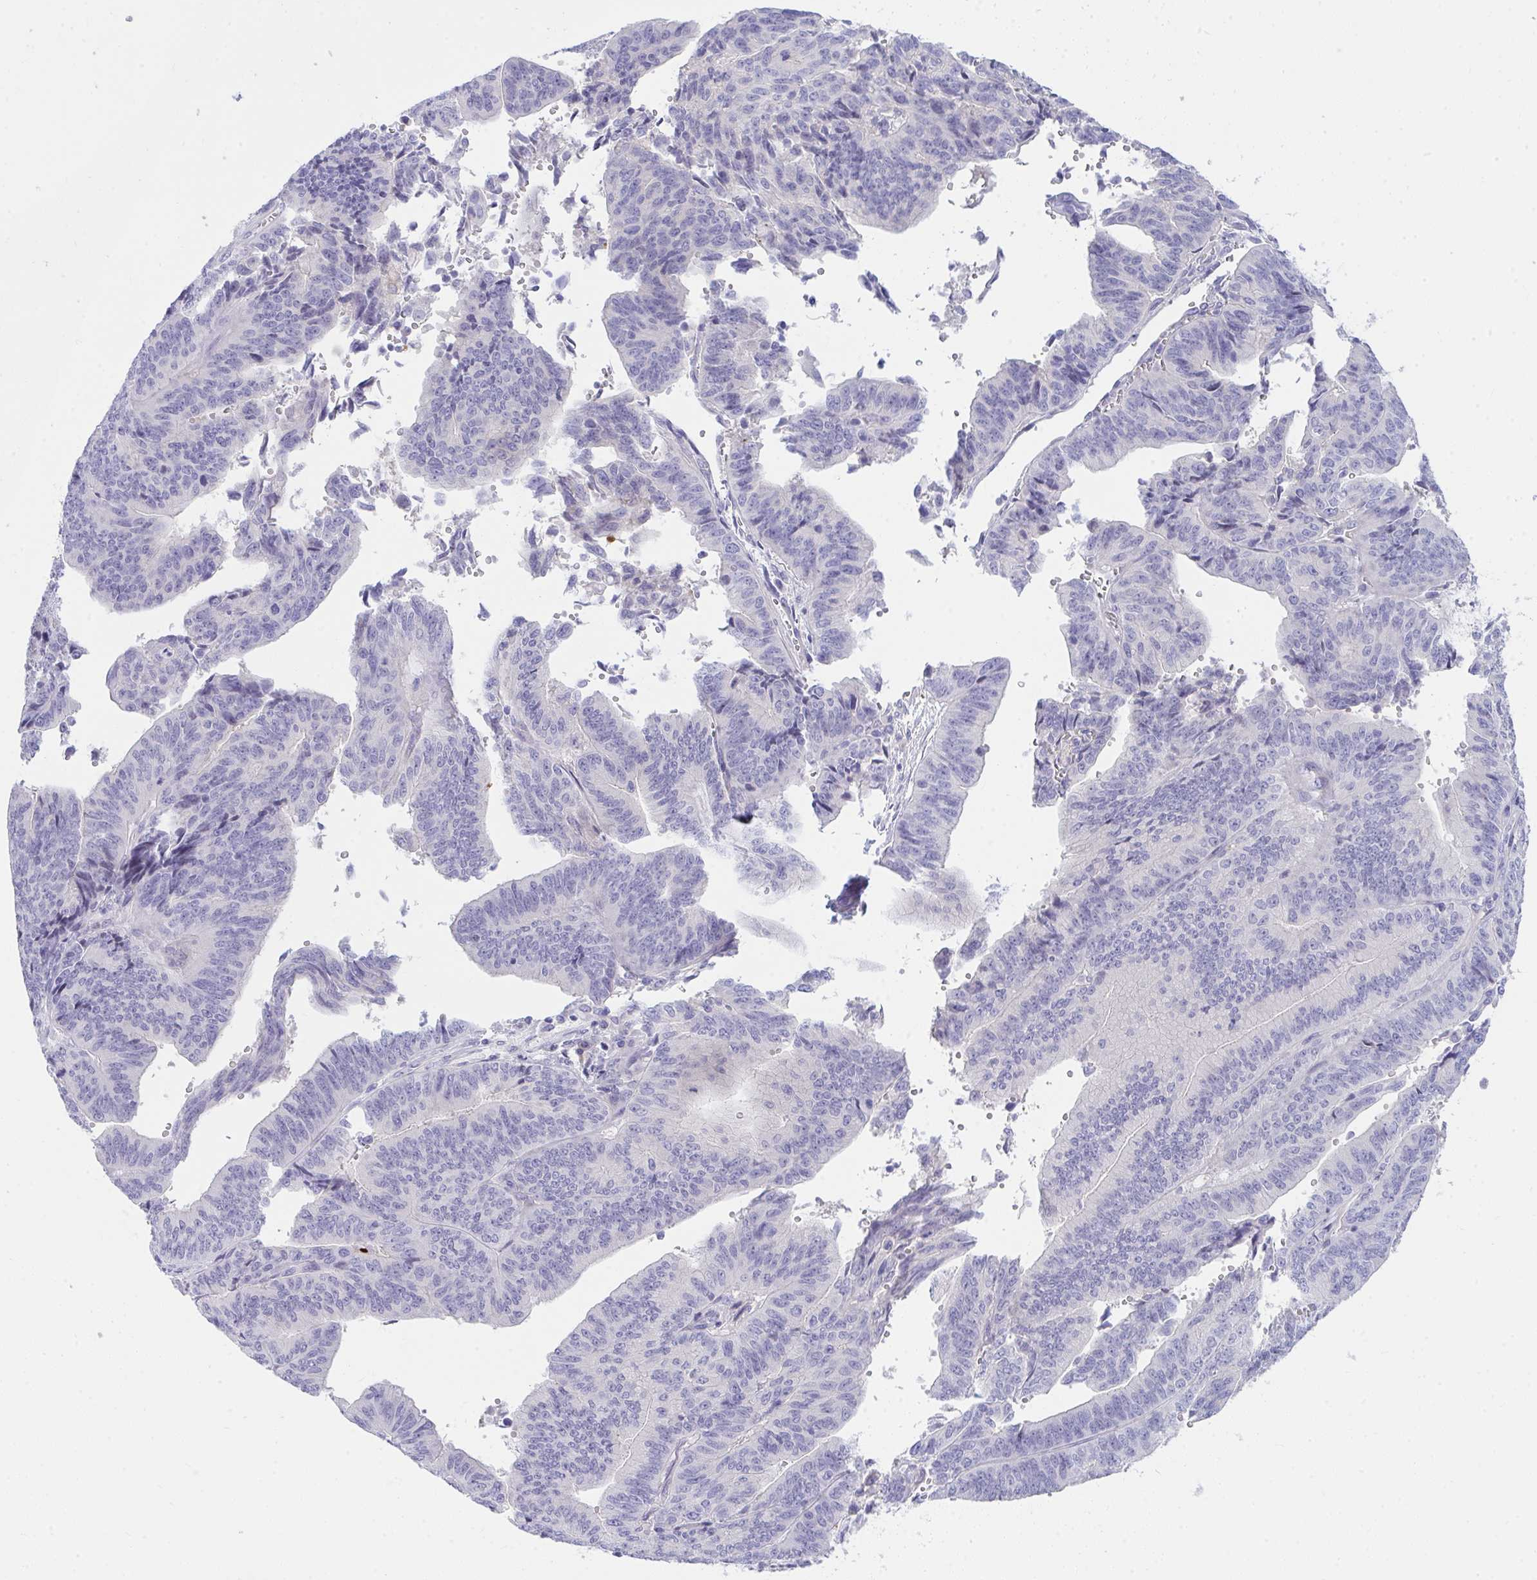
{"staining": {"intensity": "negative", "quantity": "none", "location": "none"}, "tissue": "endometrial cancer", "cell_type": "Tumor cells", "image_type": "cancer", "snomed": [{"axis": "morphology", "description": "Adenocarcinoma, NOS"}, {"axis": "topography", "description": "Endometrium"}], "caption": "Human endometrial cancer stained for a protein using immunohistochemistry reveals no staining in tumor cells.", "gene": "LRRC36", "patient": {"sex": "female", "age": 65}}